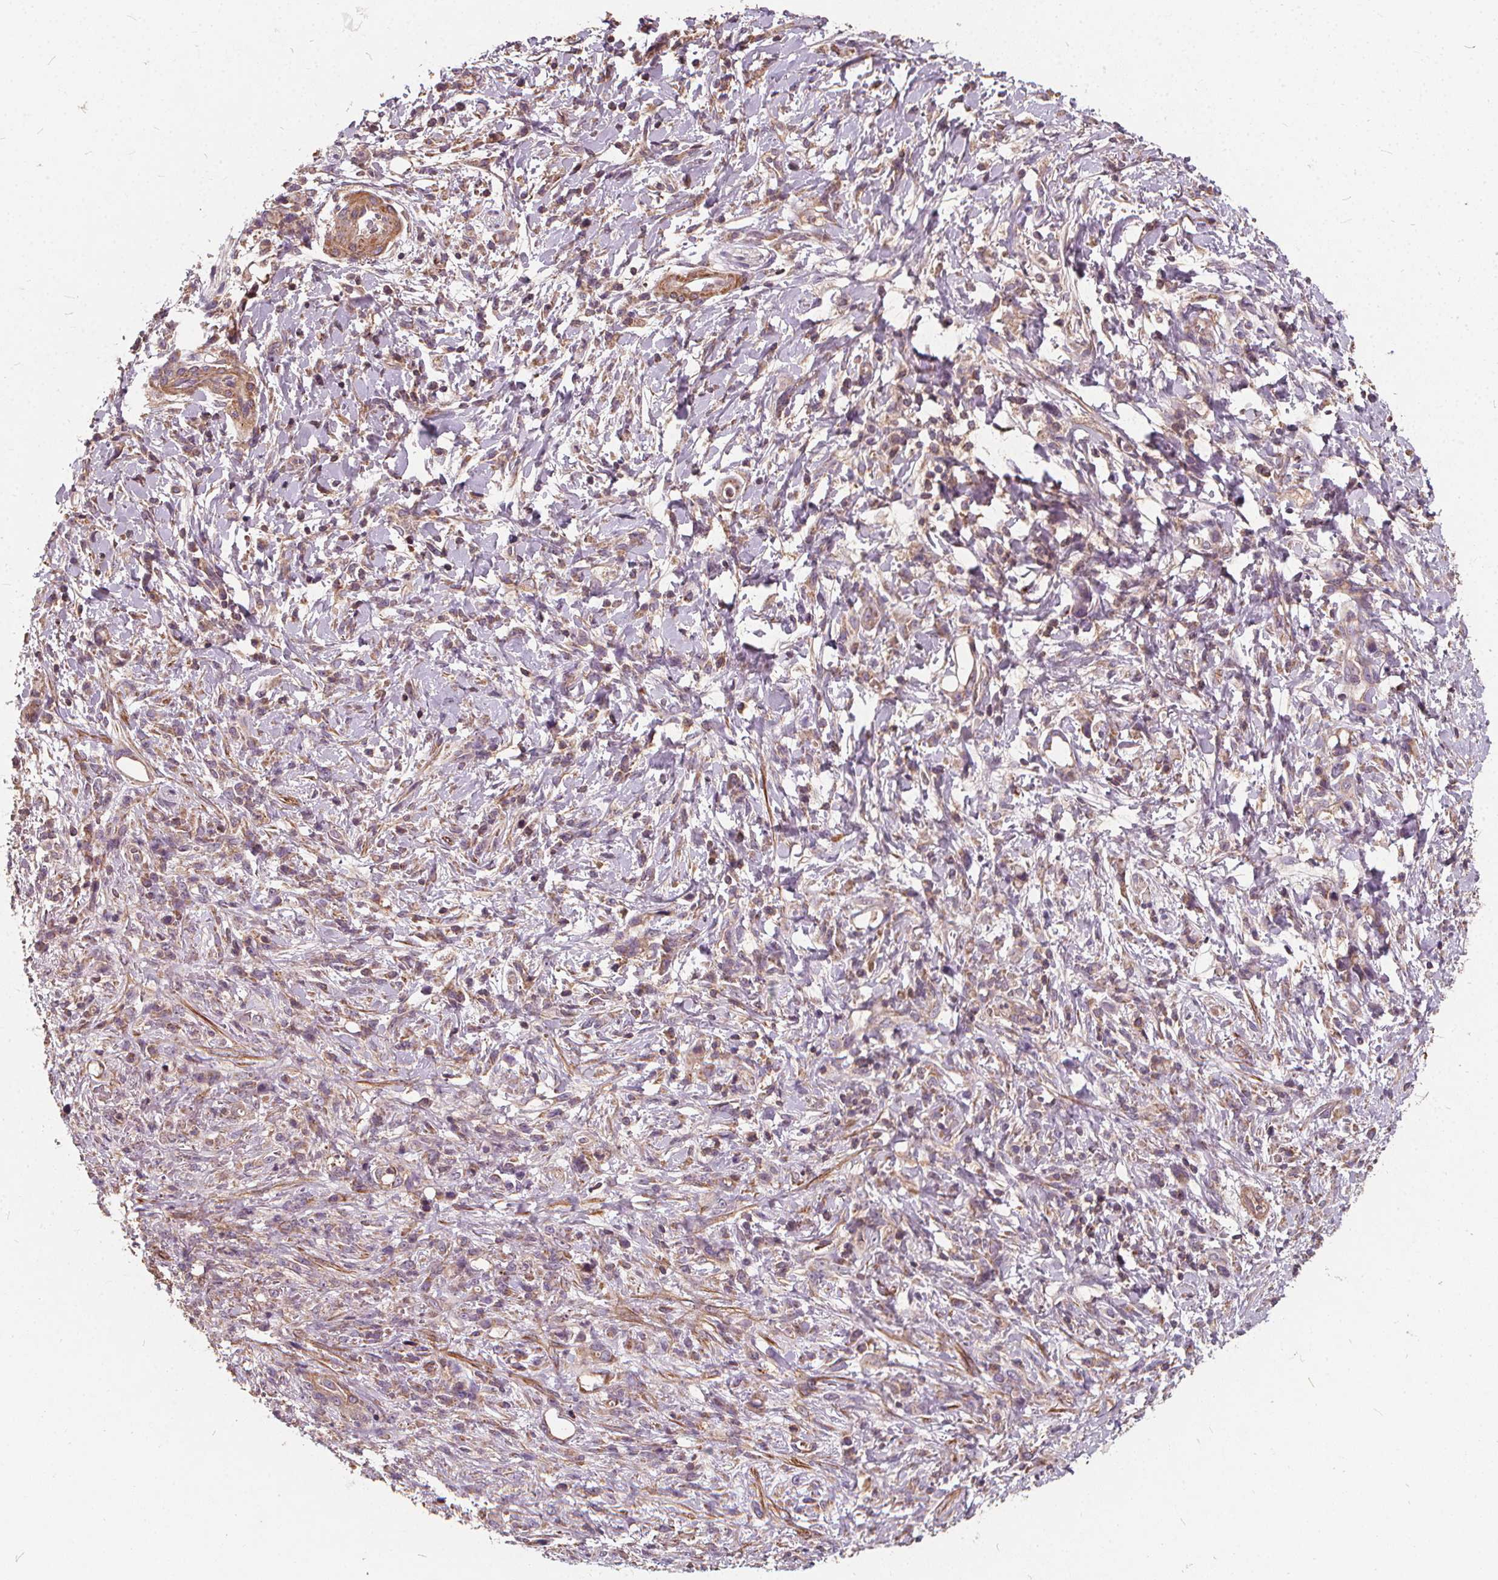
{"staining": {"intensity": "weak", "quantity": "25%-75%", "location": "cytoplasmic/membranous"}, "tissue": "stomach cancer", "cell_type": "Tumor cells", "image_type": "cancer", "snomed": [{"axis": "morphology", "description": "Adenocarcinoma, NOS"}, {"axis": "topography", "description": "Stomach"}], "caption": "The histopathology image shows immunohistochemical staining of stomach cancer. There is weak cytoplasmic/membranous positivity is present in about 25%-75% of tumor cells.", "gene": "ORAI2", "patient": {"sex": "female", "age": 84}}